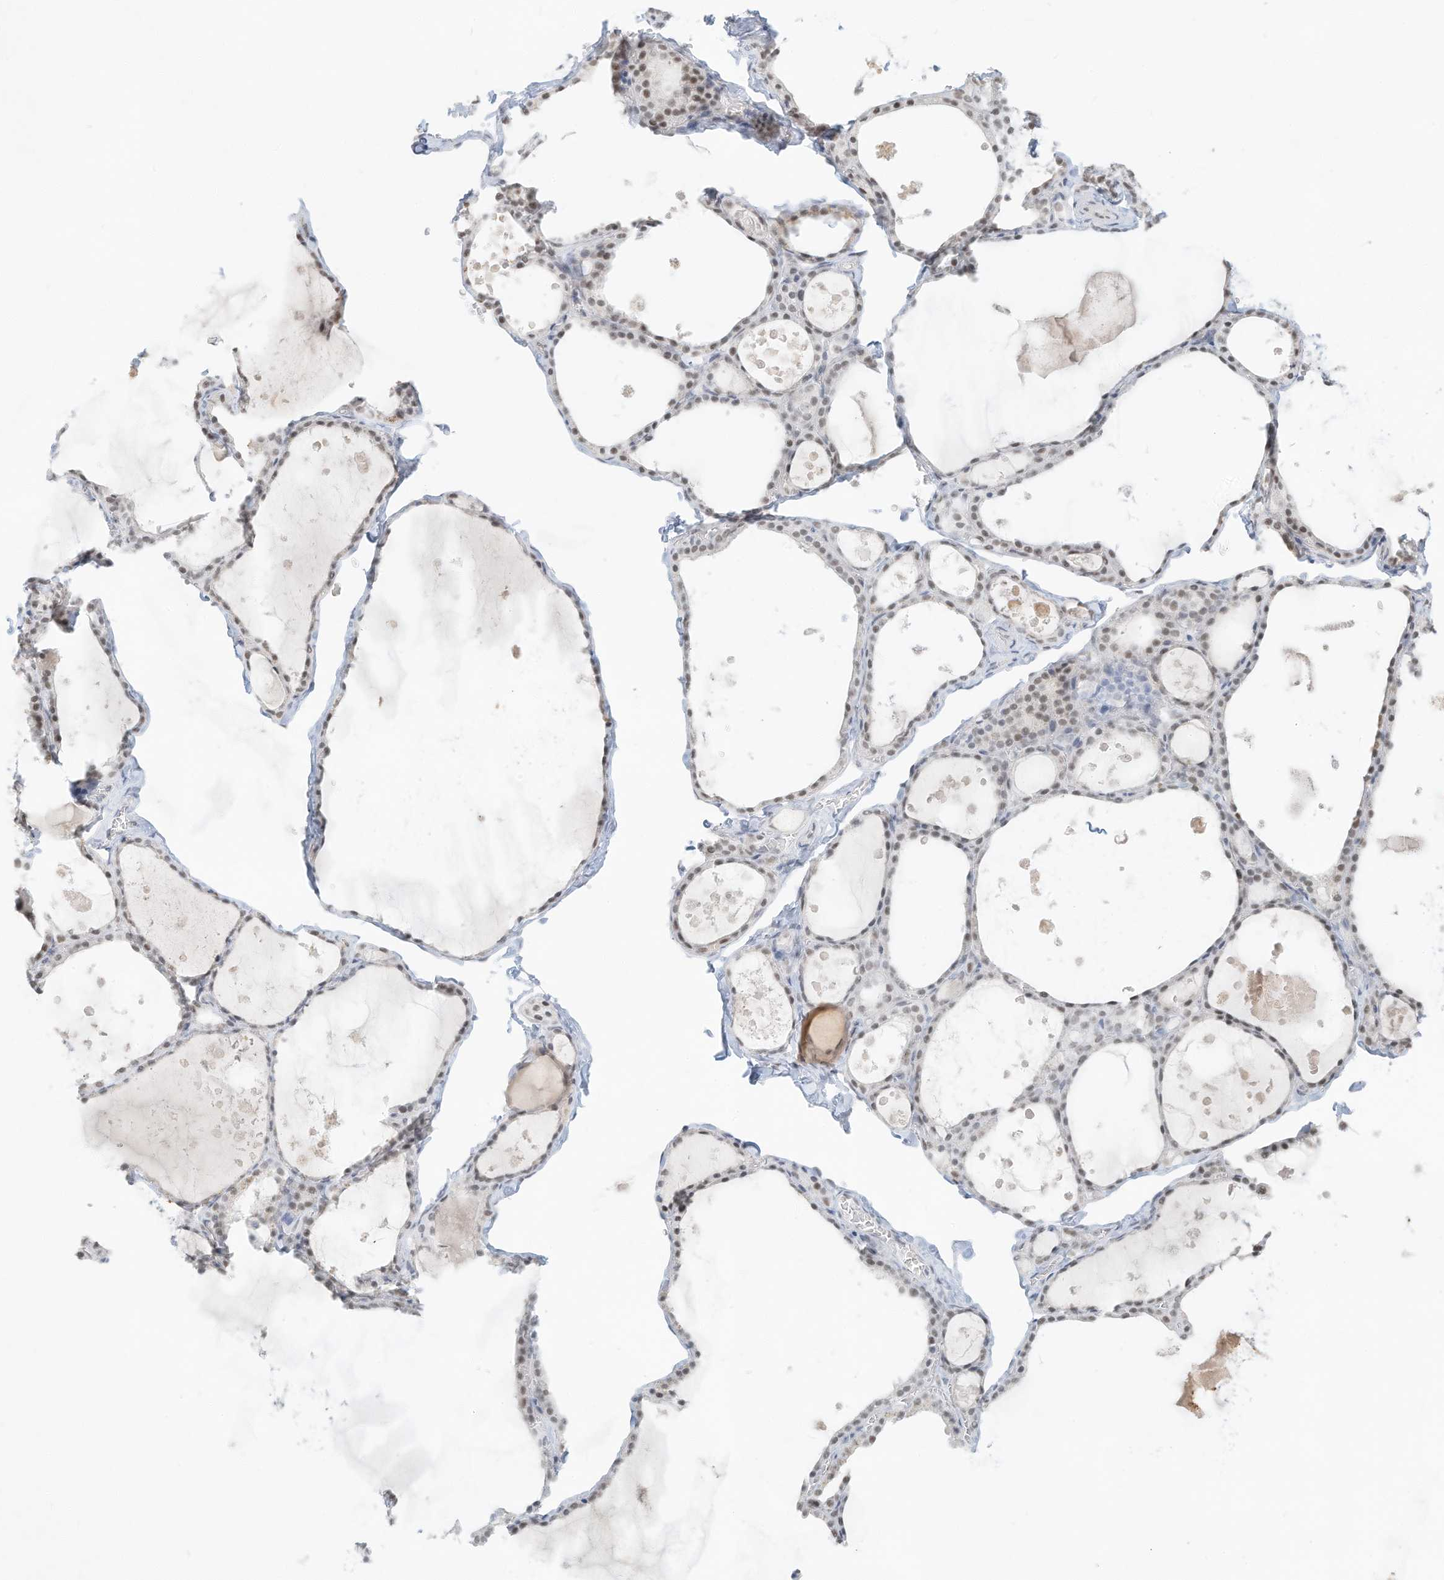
{"staining": {"intensity": "weak", "quantity": "25%-75%", "location": "nuclear"}, "tissue": "thyroid gland", "cell_type": "Glandular cells", "image_type": "normal", "snomed": [{"axis": "morphology", "description": "Normal tissue, NOS"}, {"axis": "topography", "description": "Thyroid gland"}], "caption": "Immunohistochemical staining of unremarkable human thyroid gland reveals weak nuclear protein staining in approximately 25%-75% of glandular cells. (brown staining indicates protein expression, while blue staining denotes nuclei).", "gene": "PGC", "patient": {"sex": "male", "age": 56}}